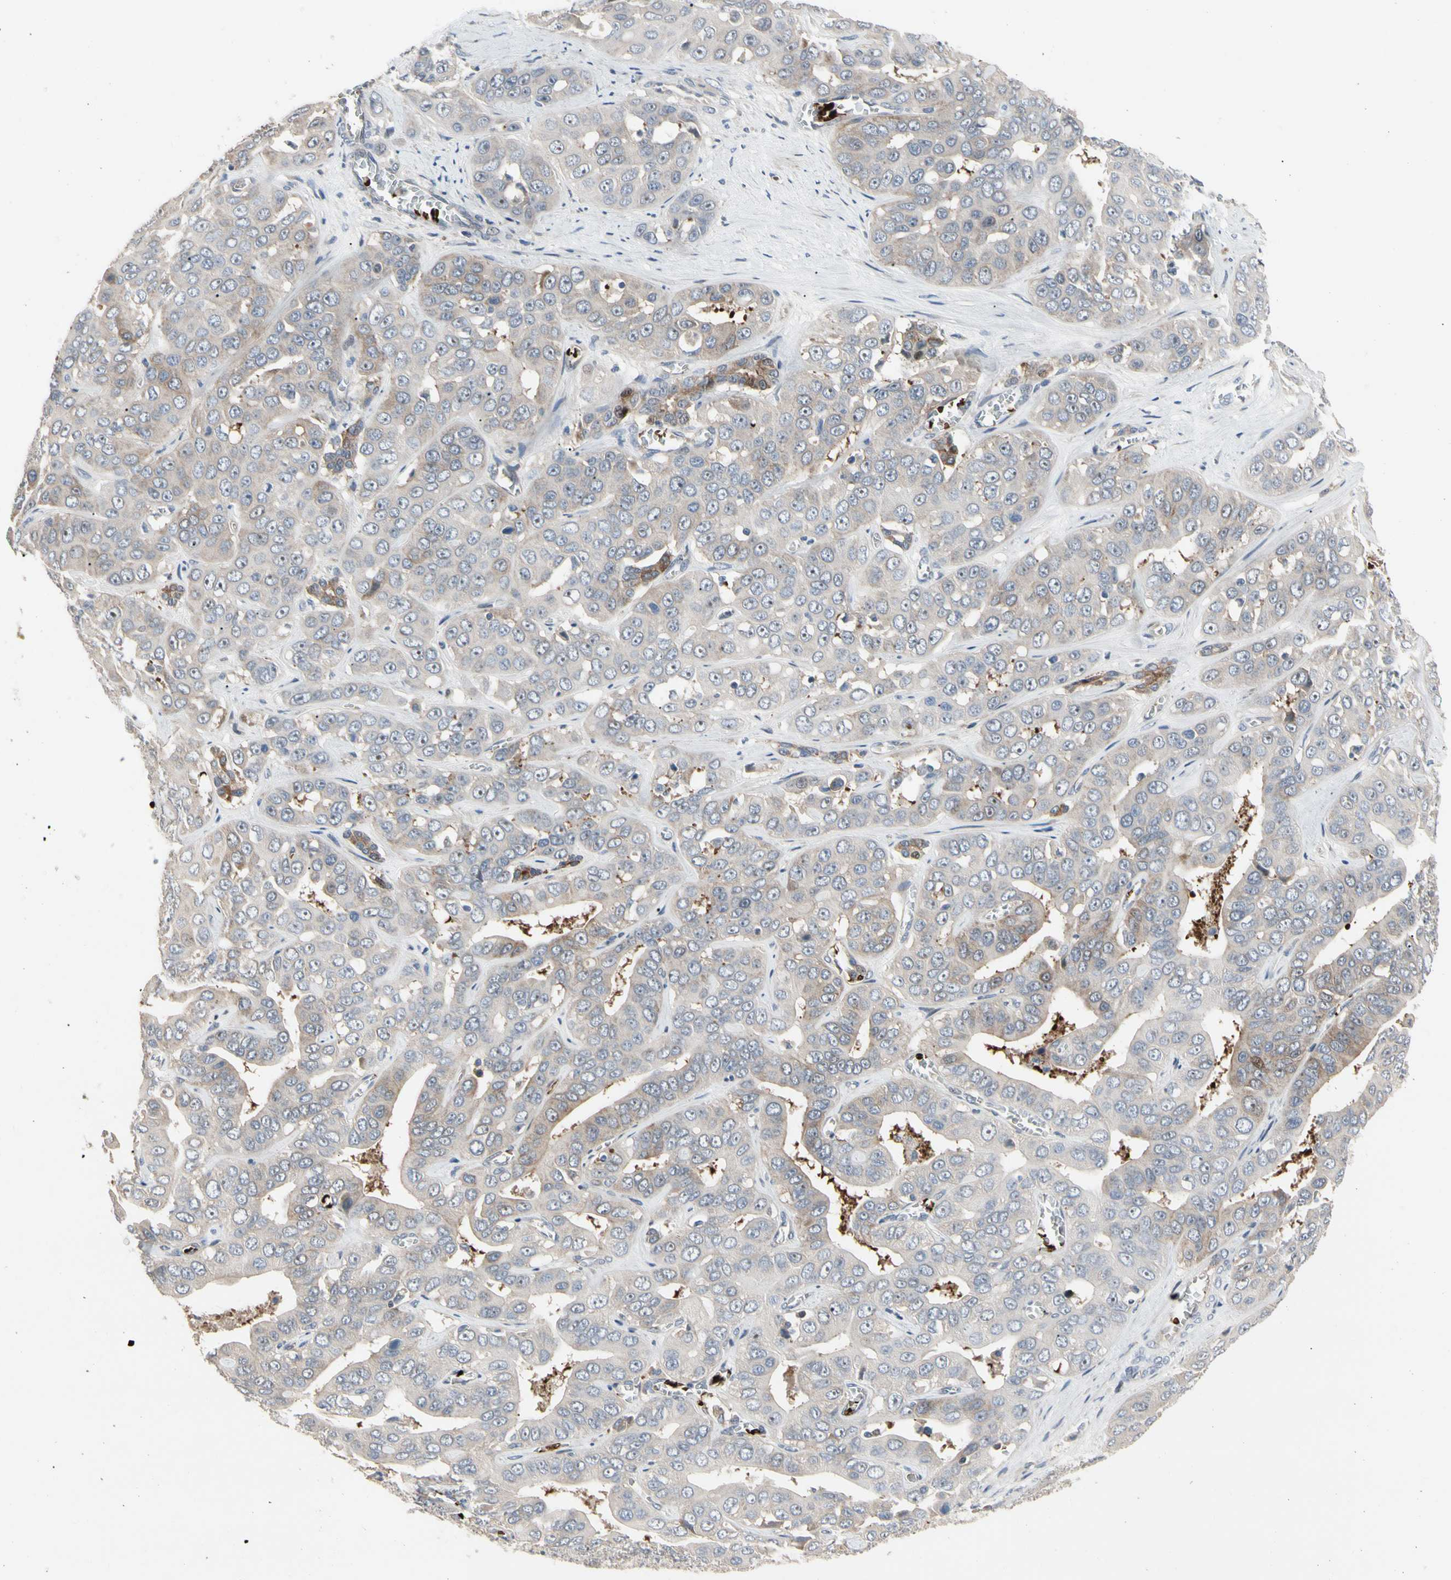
{"staining": {"intensity": "weak", "quantity": "25%-75%", "location": "cytoplasmic/membranous"}, "tissue": "liver cancer", "cell_type": "Tumor cells", "image_type": "cancer", "snomed": [{"axis": "morphology", "description": "Cholangiocarcinoma"}, {"axis": "topography", "description": "Liver"}], "caption": "DAB (3,3'-diaminobenzidine) immunohistochemical staining of liver cholangiocarcinoma demonstrates weak cytoplasmic/membranous protein expression in about 25%-75% of tumor cells.", "gene": "HMGCR", "patient": {"sex": "female", "age": 52}}